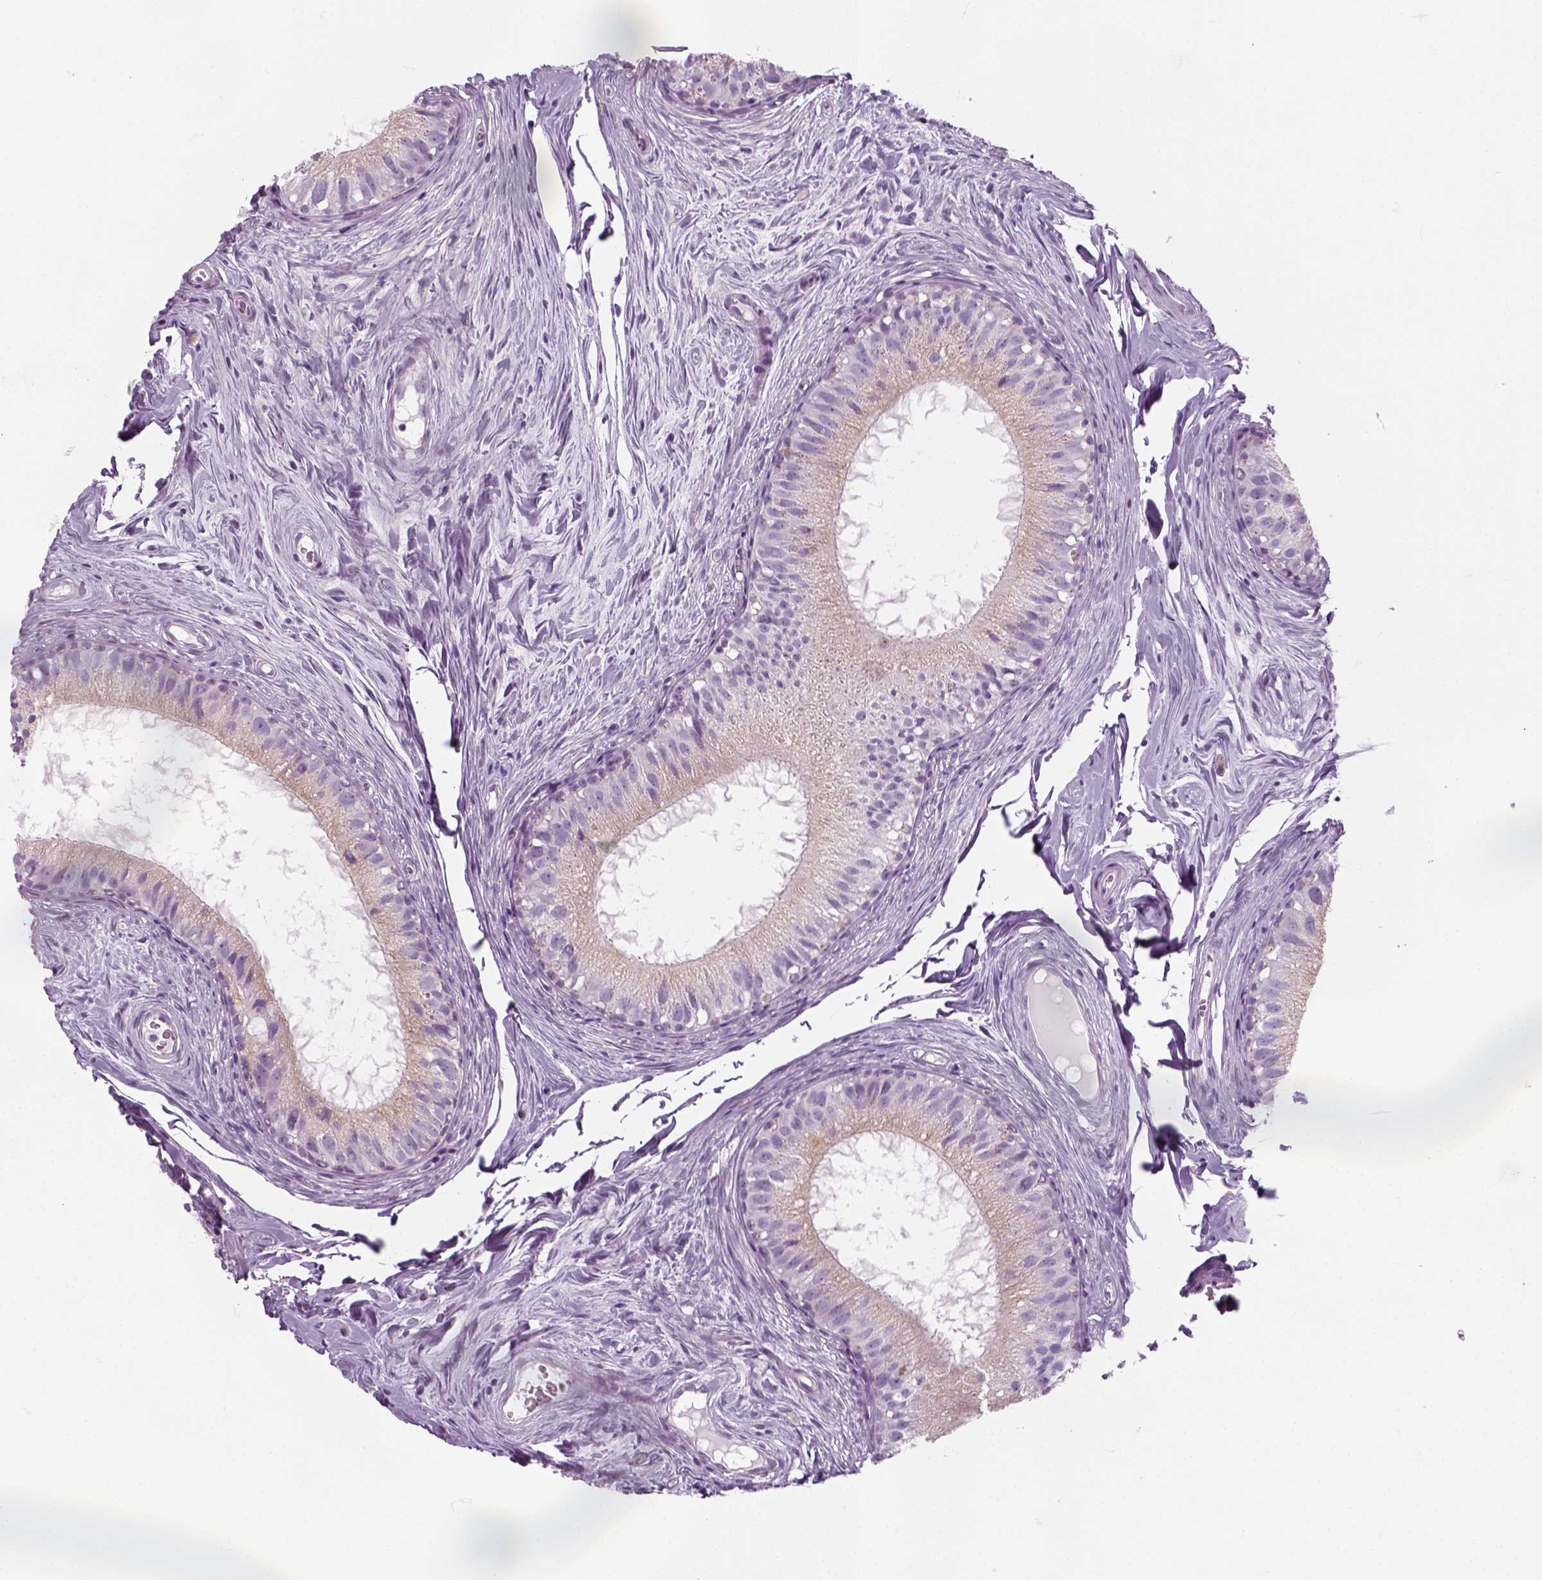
{"staining": {"intensity": "negative", "quantity": "none", "location": "none"}, "tissue": "epididymis", "cell_type": "Glandular cells", "image_type": "normal", "snomed": [{"axis": "morphology", "description": "Normal tissue, NOS"}, {"axis": "topography", "description": "Epididymis"}], "caption": "Histopathology image shows no protein positivity in glandular cells of unremarkable epididymis. (Brightfield microscopy of DAB immunohistochemistry (IHC) at high magnification).", "gene": "IL4", "patient": {"sex": "male", "age": 45}}